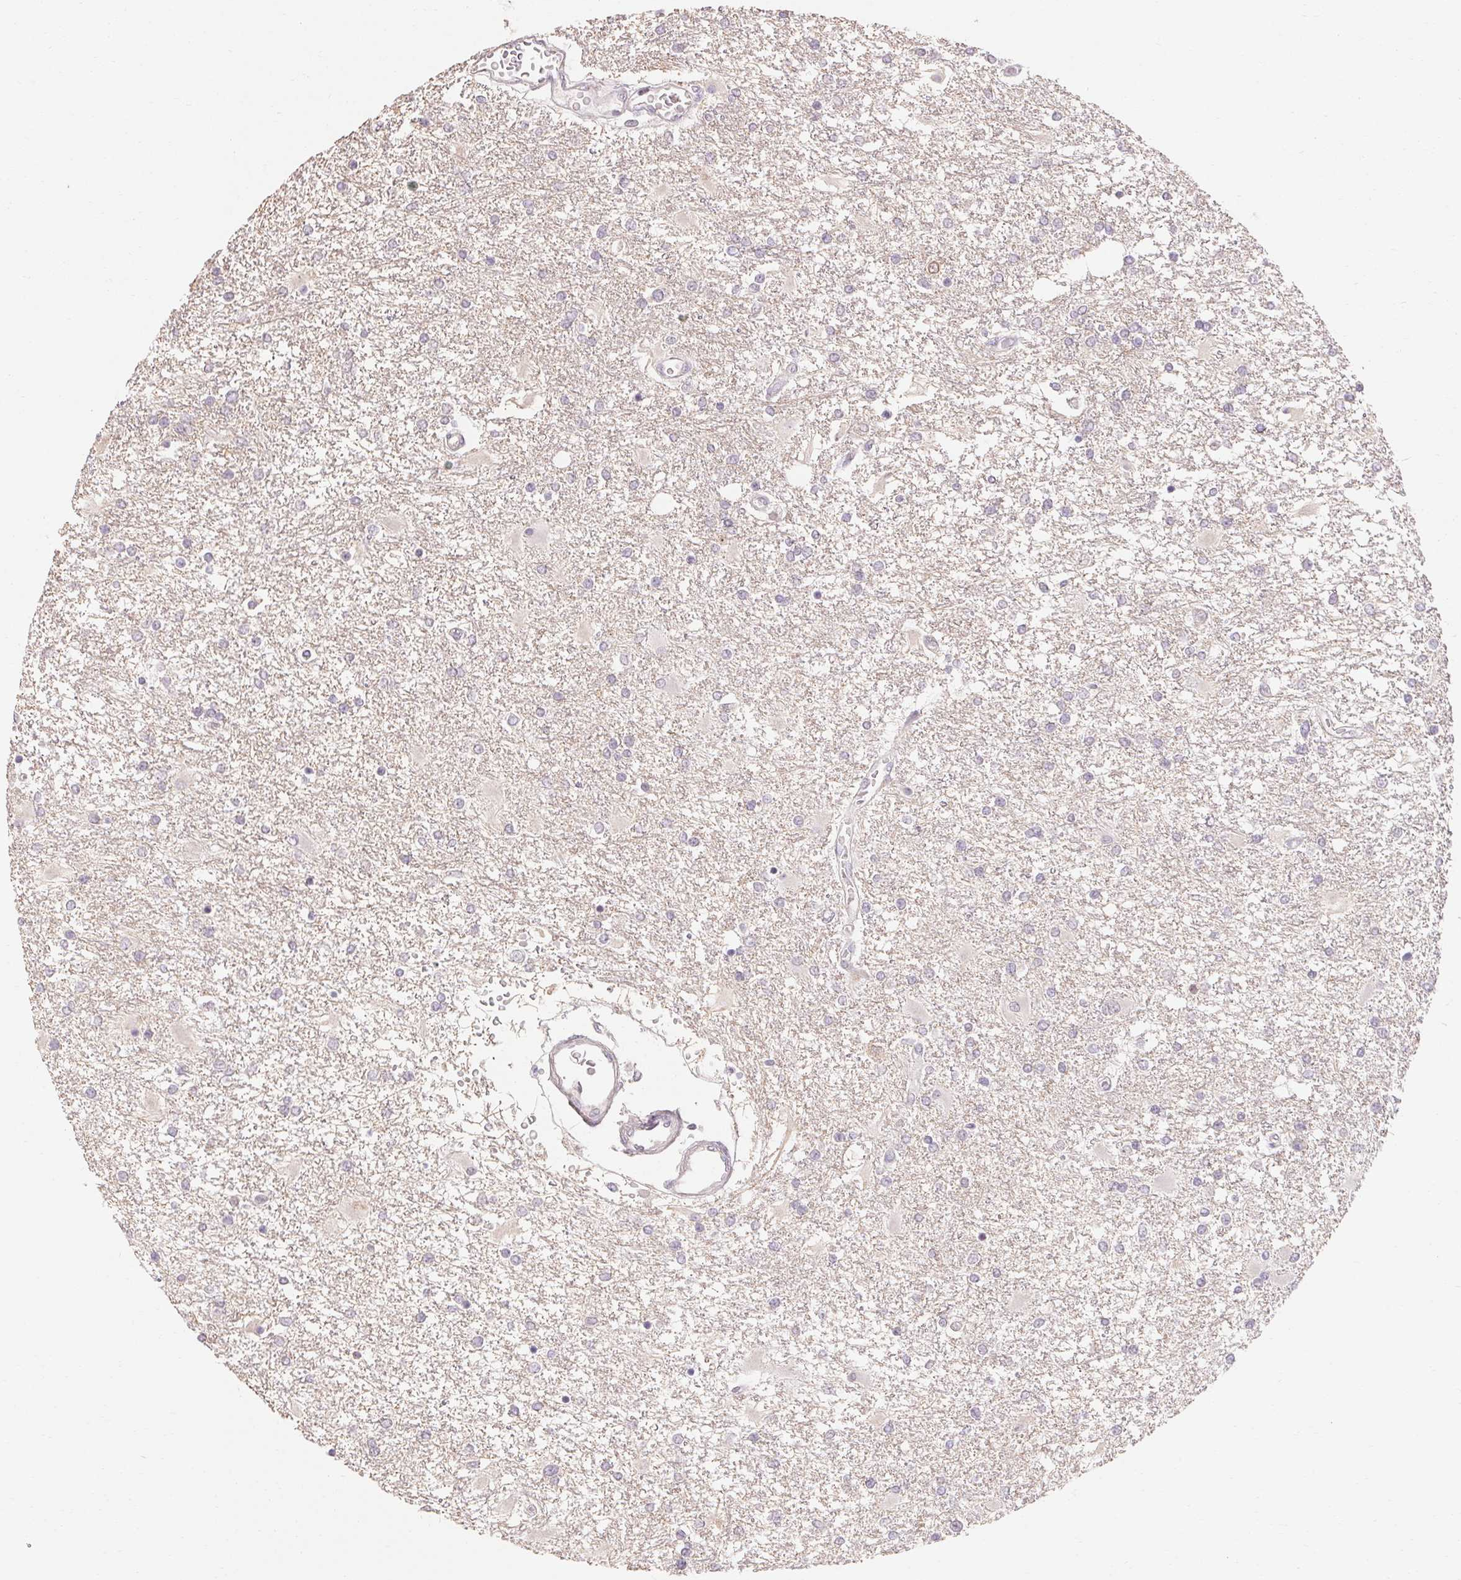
{"staining": {"intensity": "negative", "quantity": "none", "location": "none"}, "tissue": "glioma", "cell_type": "Tumor cells", "image_type": "cancer", "snomed": [{"axis": "morphology", "description": "Glioma, malignant, High grade"}, {"axis": "topography", "description": "Cerebral cortex"}], "caption": "The micrograph shows no significant positivity in tumor cells of glioma.", "gene": "MAP7D2", "patient": {"sex": "male", "age": 79}}